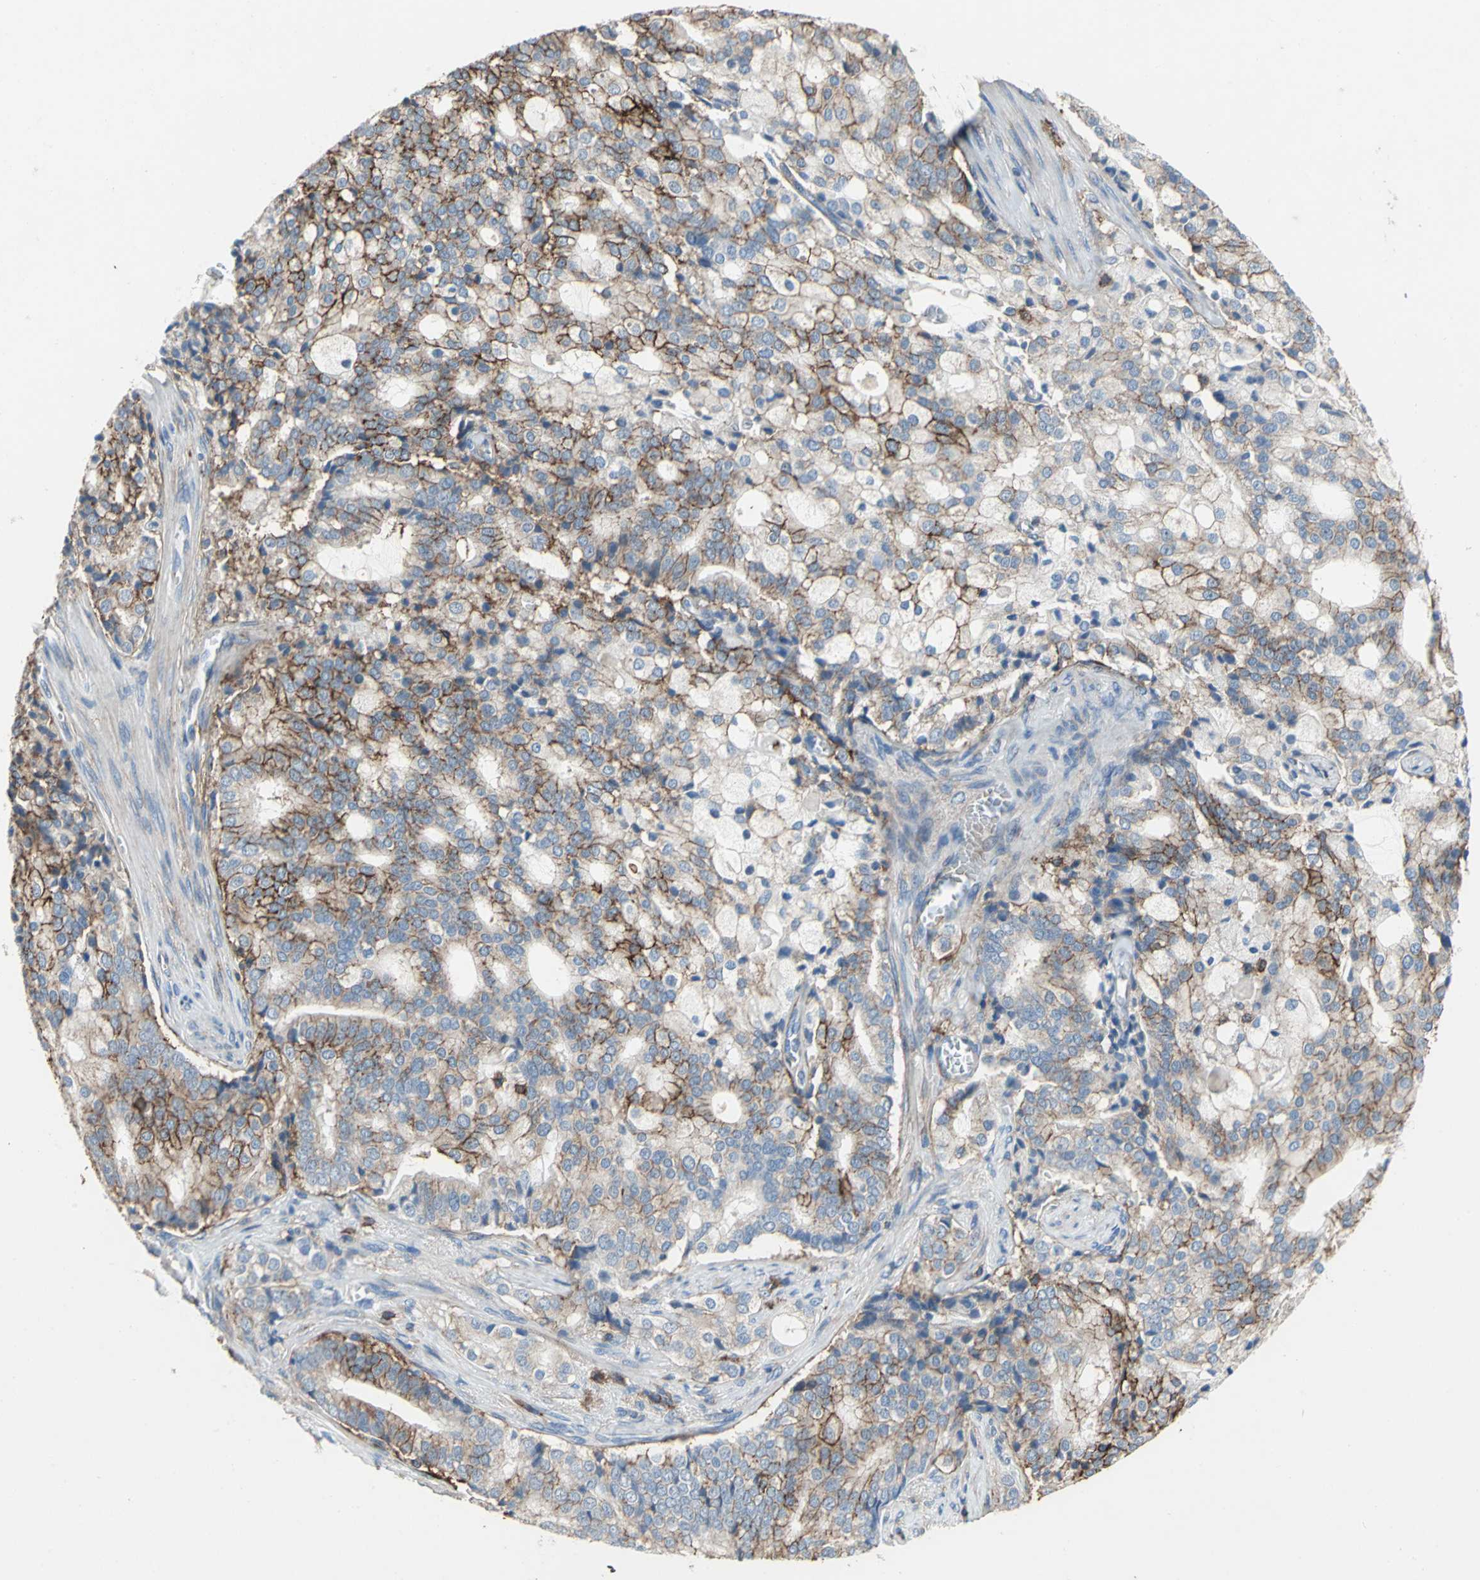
{"staining": {"intensity": "moderate", "quantity": "25%-75%", "location": "cytoplasmic/membranous"}, "tissue": "prostate cancer", "cell_type": "Tumor cells", "image_type": "cancer", "snomed": [{"axis": "morphology", "description": "Adenocarcinoma, Low grade"}, {"axis": "topography", "description": "Prostate"}], "caption": "Prostate cancer (low-grade adenocarcinoma) stained with a brown dye shows moderate cytoplasmic/membranous positive expression in about 25%-75% of tumor cells.", "gene": "CD44", "patient": {"sex": "male", "age": 58}}